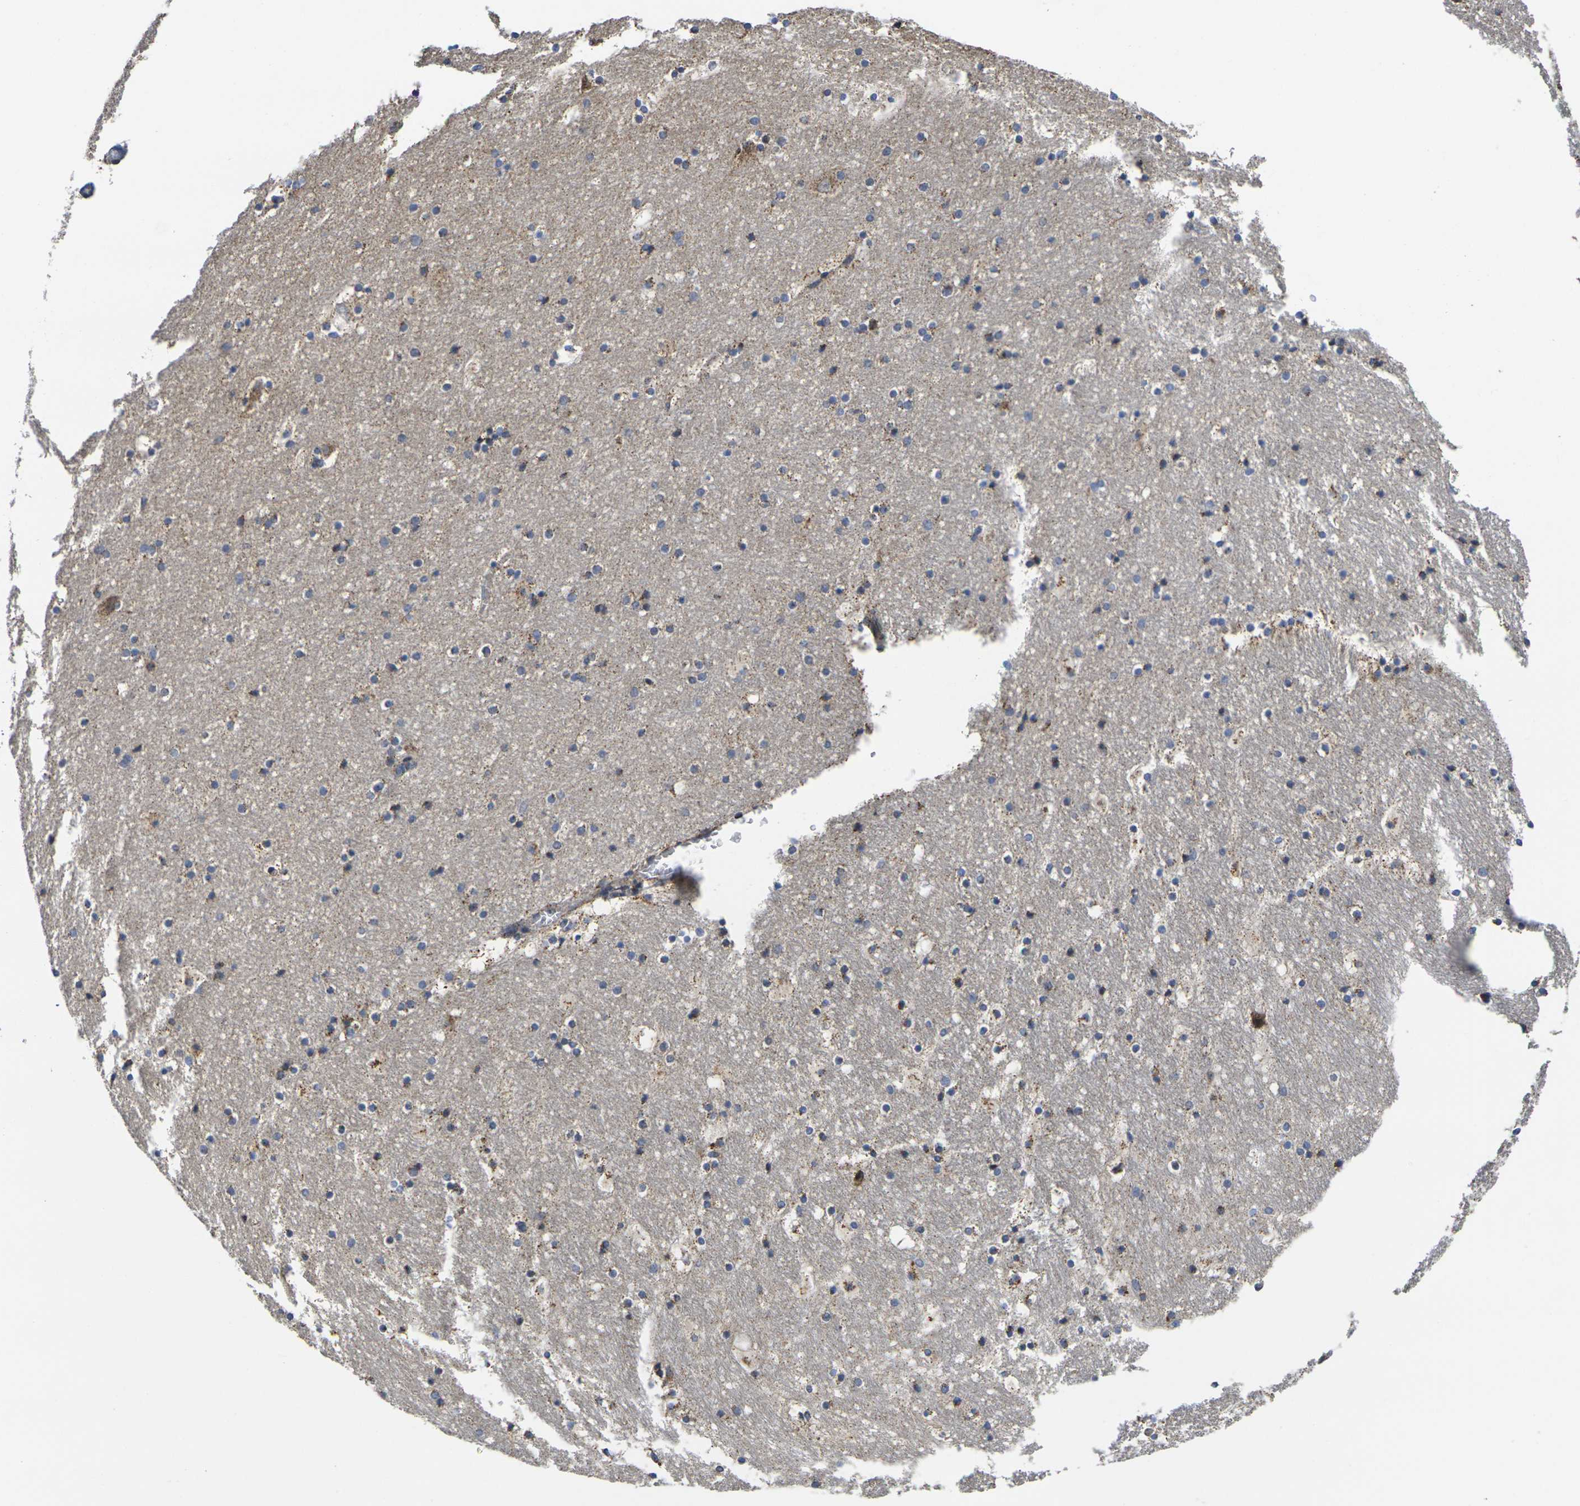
{"staining": {"intensity": "moderate", "quantity": "<25%", "location": "cytoplasmic/membranous"}, "tissue": "hippocampus", "cell_type": "Glial cells", "image_type": "normal", "snomed": [{"axis": "morphology", "description": "Normal tissue, NOS"}, {"axis": "topography", "description": "Hippocampus"}], "caption": "A micrograph showing moderate cytoplasmic/membranous positivity in about <25% of glial cells in normal hippocampus, as visualized by brown immunohistochemical staining.", "gene": "P2RY11", "patient": {"sex": "male", "age": 45}}